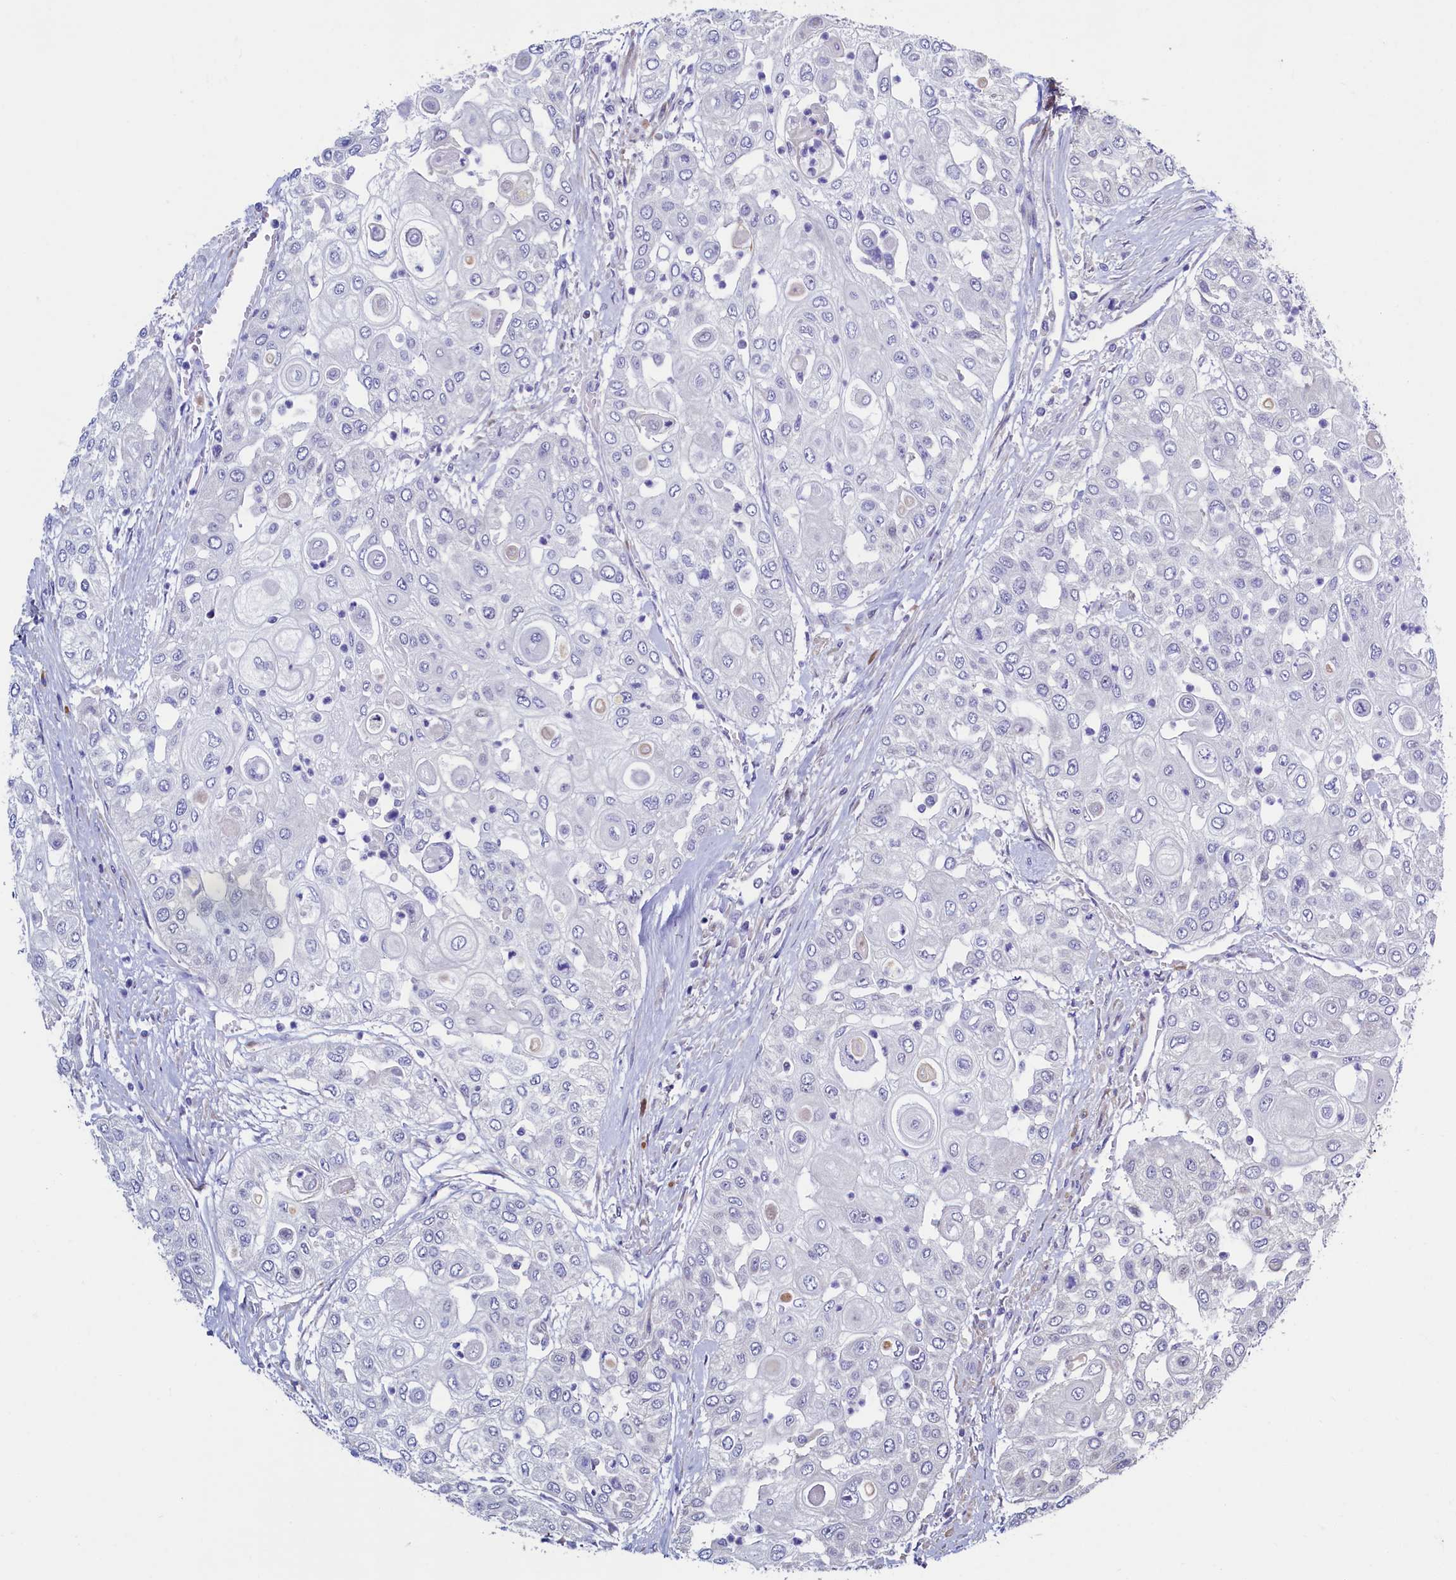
{"staining": {"intensity": "negative", "quantity": "none", "location": "none"}, "tissue": "urothelial cancer", "cell_type": "Tumor cells", "image_type": "cancer", "snomed": [{"axis": "morphology", "description": "Urothelial carcinoma, High grade"}, {"axis": "topography", "description": "Urinary bladder"}], "caption": "Urothelial cancer was stained to show a protein in brown. There is no significant positivity in tumor cells. (Stains: DAB immunohistochemistry with hematoxylin counter stain, Microscopy: brightfield microscopy at high magnification).", "gene": "SLC16A14", "patient": {"sex": "female", "age": 79}}